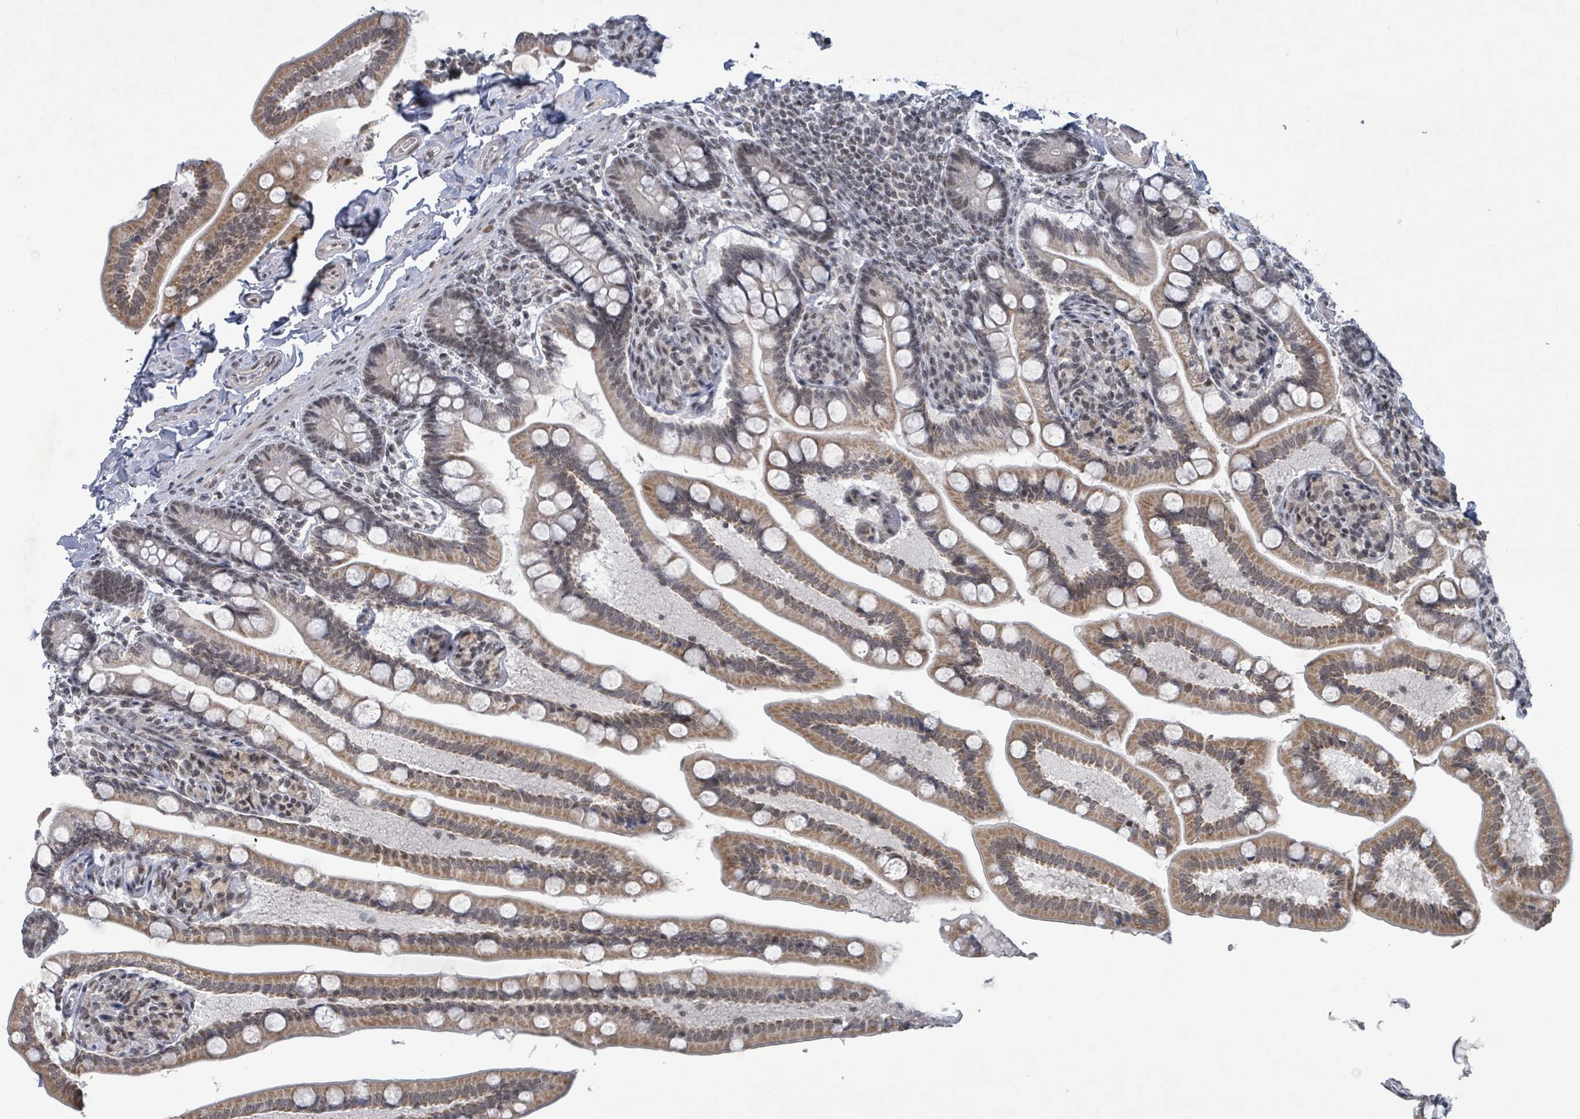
{"staining": {"intensity": "moderate", "quantity": ">75%", "location": "cytoplasmic/membranous"}, "tissue": "small intestine", "cell_type": "Glandular cells", "image_type": "normal", "snomed": [{"axis": "morphology", "description": "Normal tissue, NOS"}, {"axis": "topography", "description": "Small intestine"}], "caption": "Unremarkable small intestine demonstrates moderate cytoplasmic/membranous positivity in approximately >75% of glandular cells, visualized by immunohistochemistry. (DAB = brown stain, brightfield microscopy at high magnification).", "gene": "BANP", "patient": {"sex": "female", "age": 64}}